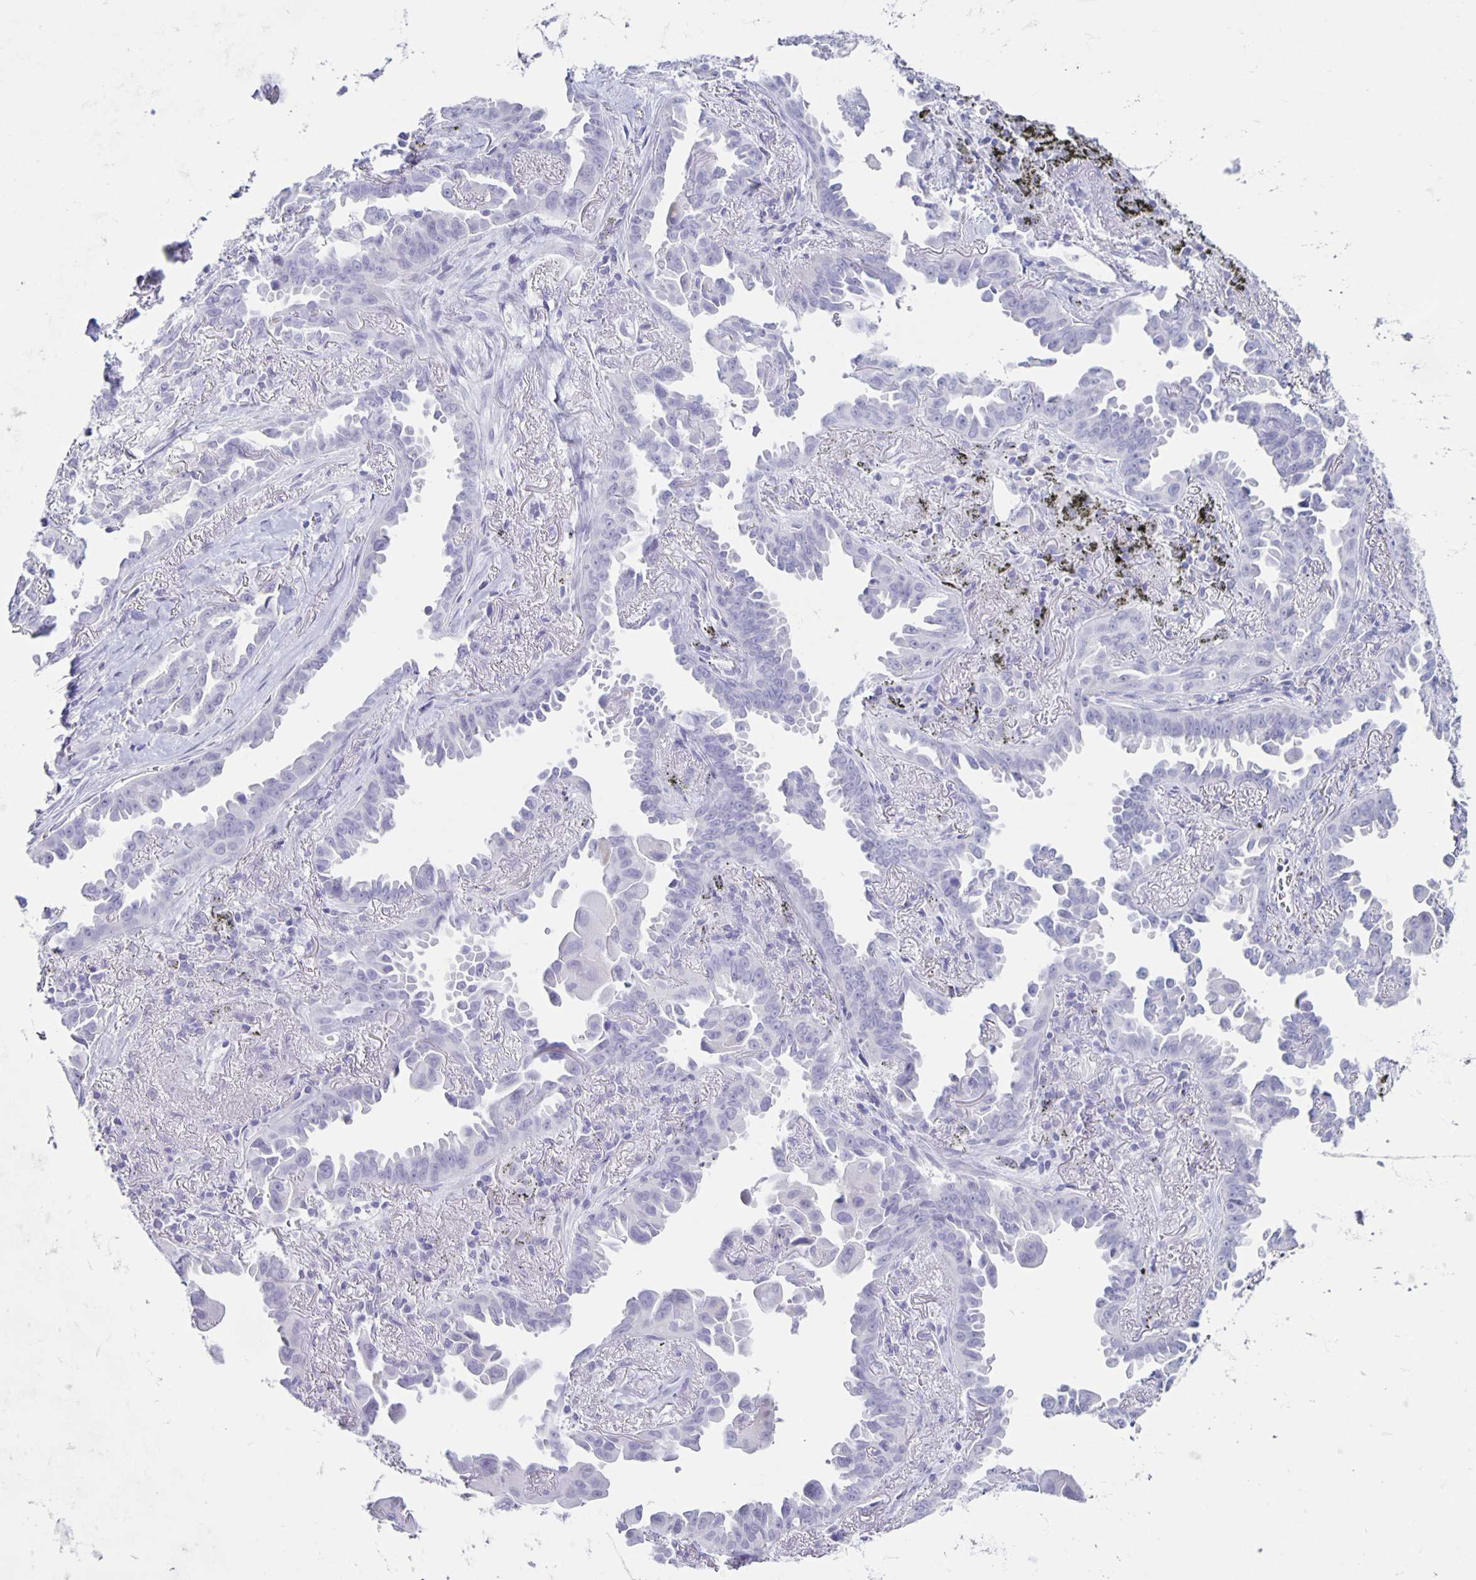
{"staining": {"intensity": "negative", "quantity": "none", "location": "none"}, "tissue": "lung cancer", "cell_type": "Tumor cells", "image_type": "cancer", "snomed": [{"axis": "morphology", "description": "Adenocarcinoma, NOS"}, {"axis": "topography", "description": "Lung"}], "caption": "The micrograph reveals no significant staining in tumor cells of adenocarcinoma (lung).", "gene": "CT45A5", "patient": {"sex": "male", "age": 68}}